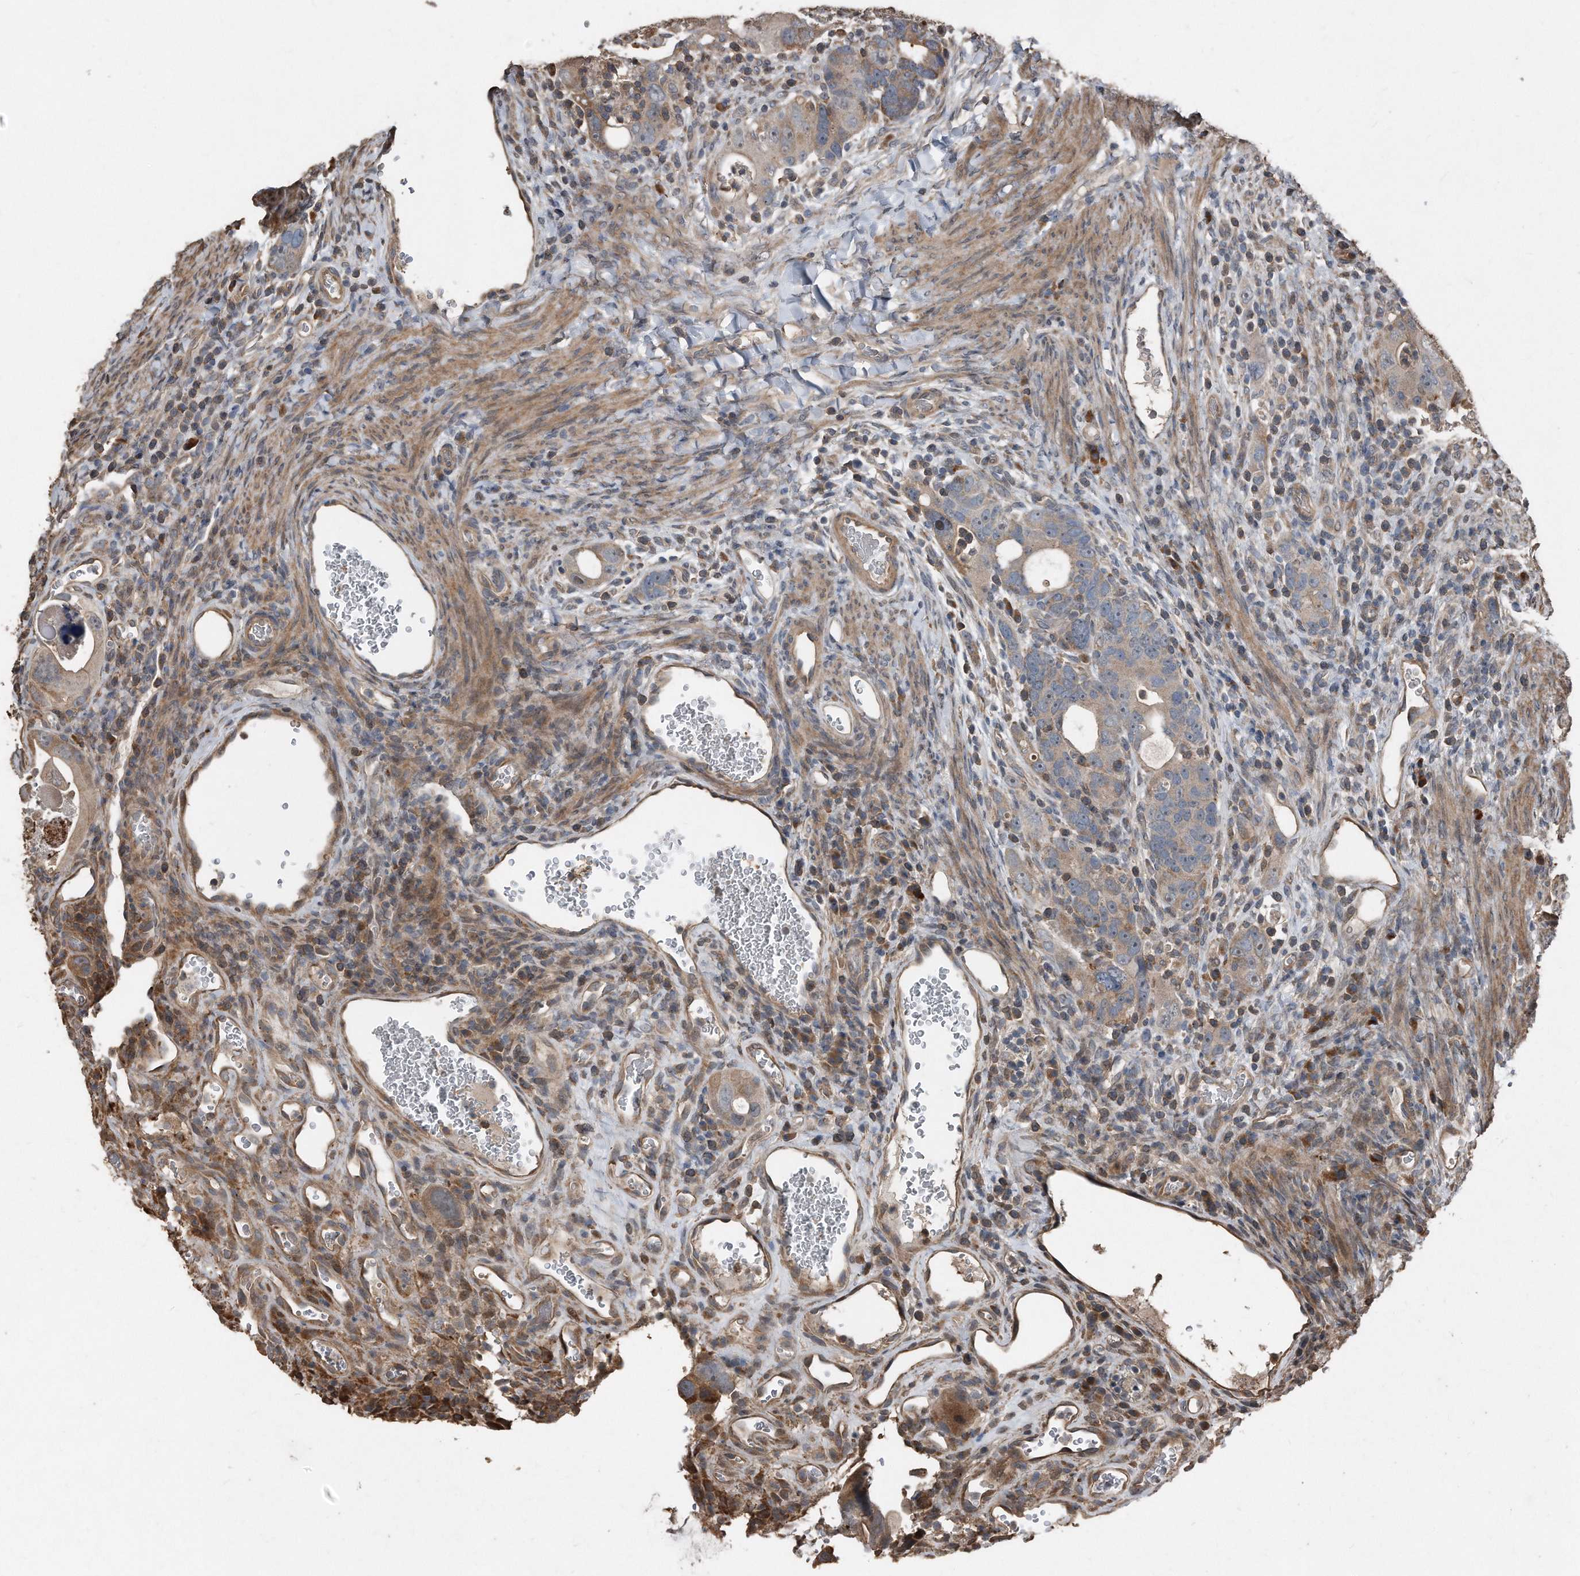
{"staining": {"intensity": "moderate", "quantity": "<25%", "location": "cytoplasmic/membranous"}, "tissue": "colorectal cancer", "cell_type": "Tumor cells", "image_type": "cancer", "snomed": [{"axis": "morphology", "description": "Adenocarcinoma, NOS"}, {"axis": "topography", "description": "Rectum"}], "caption": "The histopathology image demonstrates immunohistochemical staining of colorectal cancer (adenocarcinoma). There is moderate cytoplasmic/membranous staining is appreciated in about <25% of tumor cells. The protein of interest is stained brown, and the nuclei are stained in blue (DAB IHC with brightfield microscopy, high magnification).", "gene": "ANKRD10", "patient": {"sex": "male", "age": 59}}